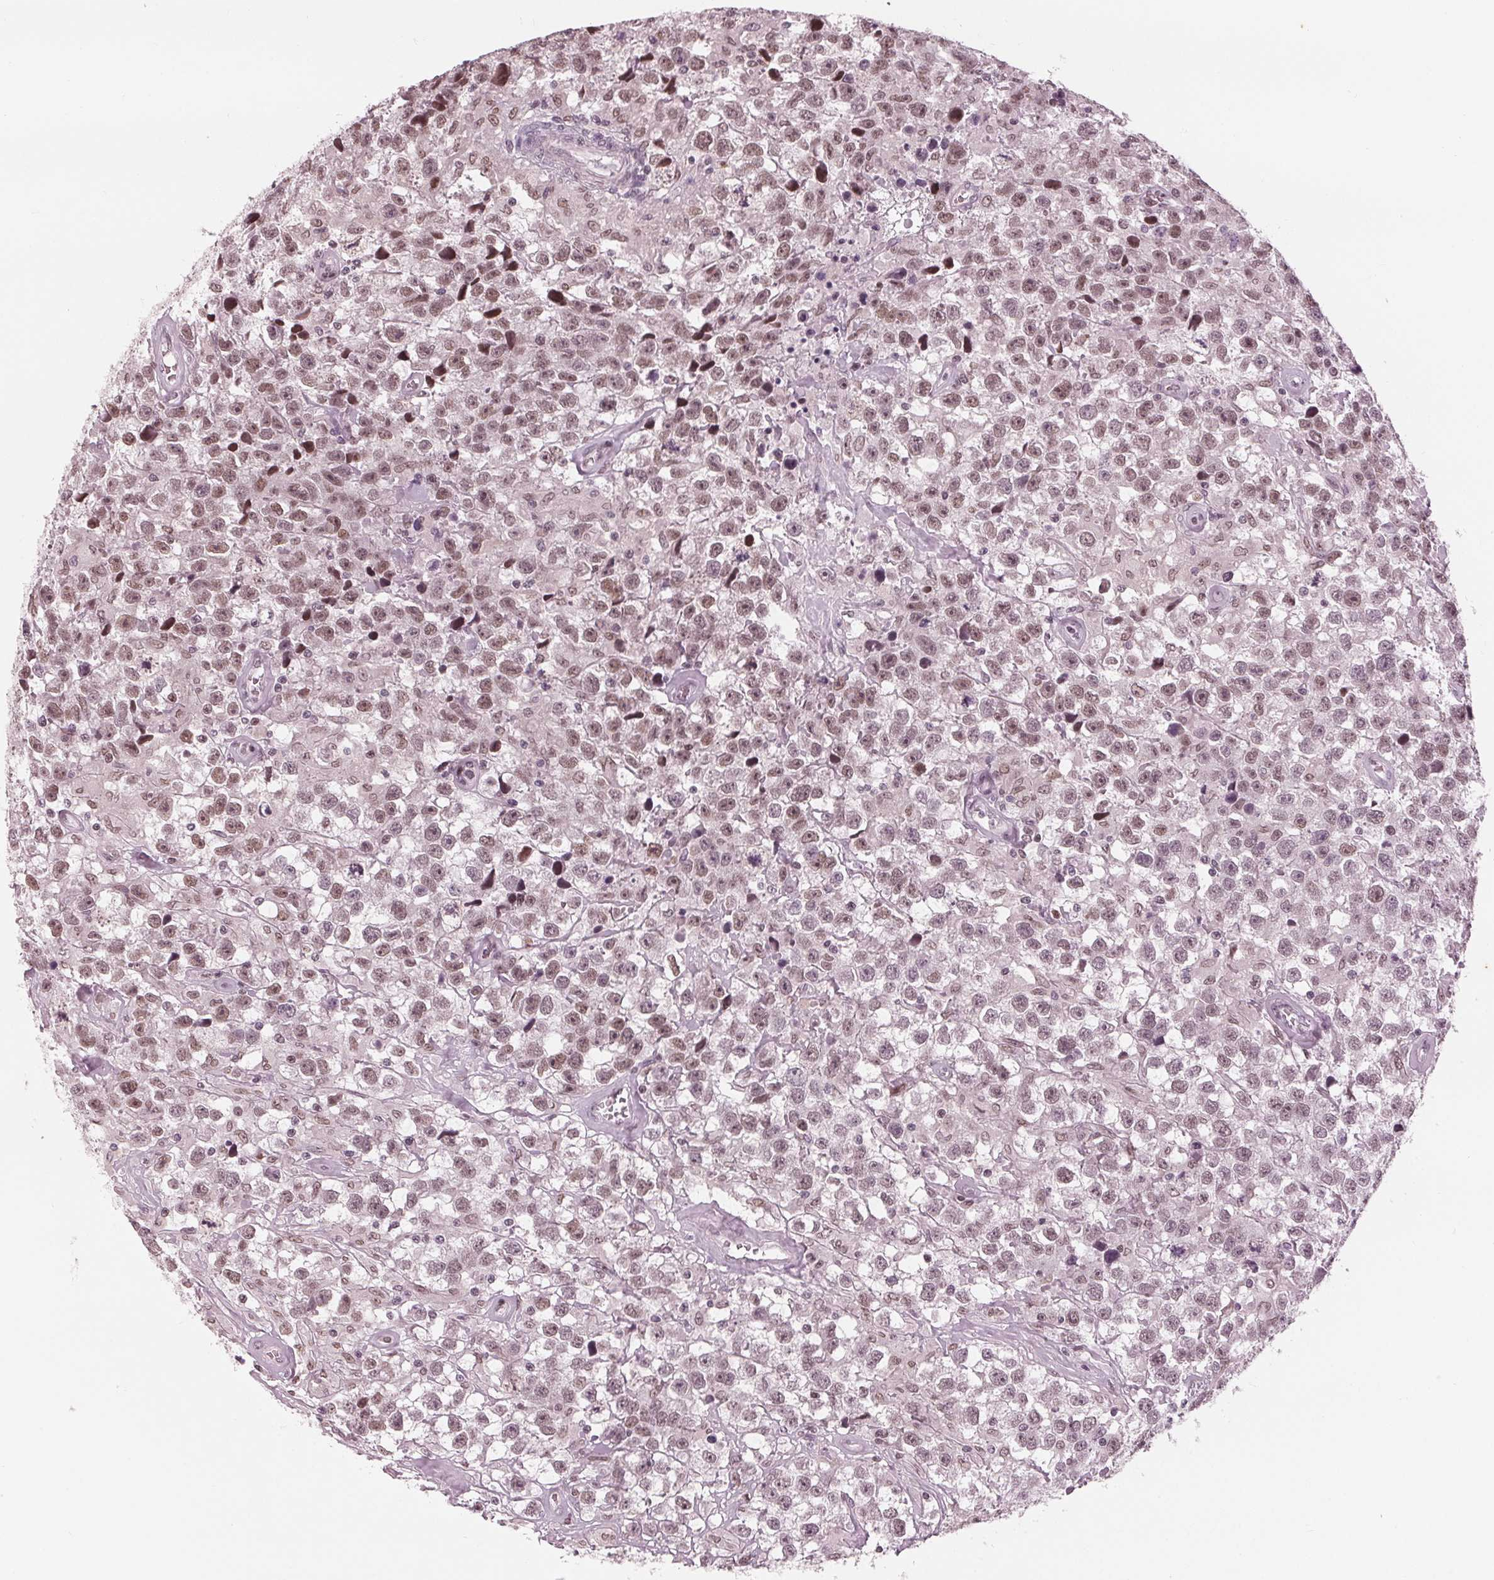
{"staining": {"intensity": "moderate", "quantity": "25%-75%", "location": "nuclear"}, "tissue": "testis cancer", "cell_type": "Tumor cells", "image_type": "cancer", "snomed": [{"axis": "morphology", "description": "Seminoma, NOS"}, {"axis": "topography", "description": "Testis"}], "caption": "Brown immunohistochemical staining in human testis cancer exhibits moderate nuclear expression in approximately 25%-75% of tumor cells.", "gene": "DNMT3L", "patient": {"sex": "male", "age": 43}}